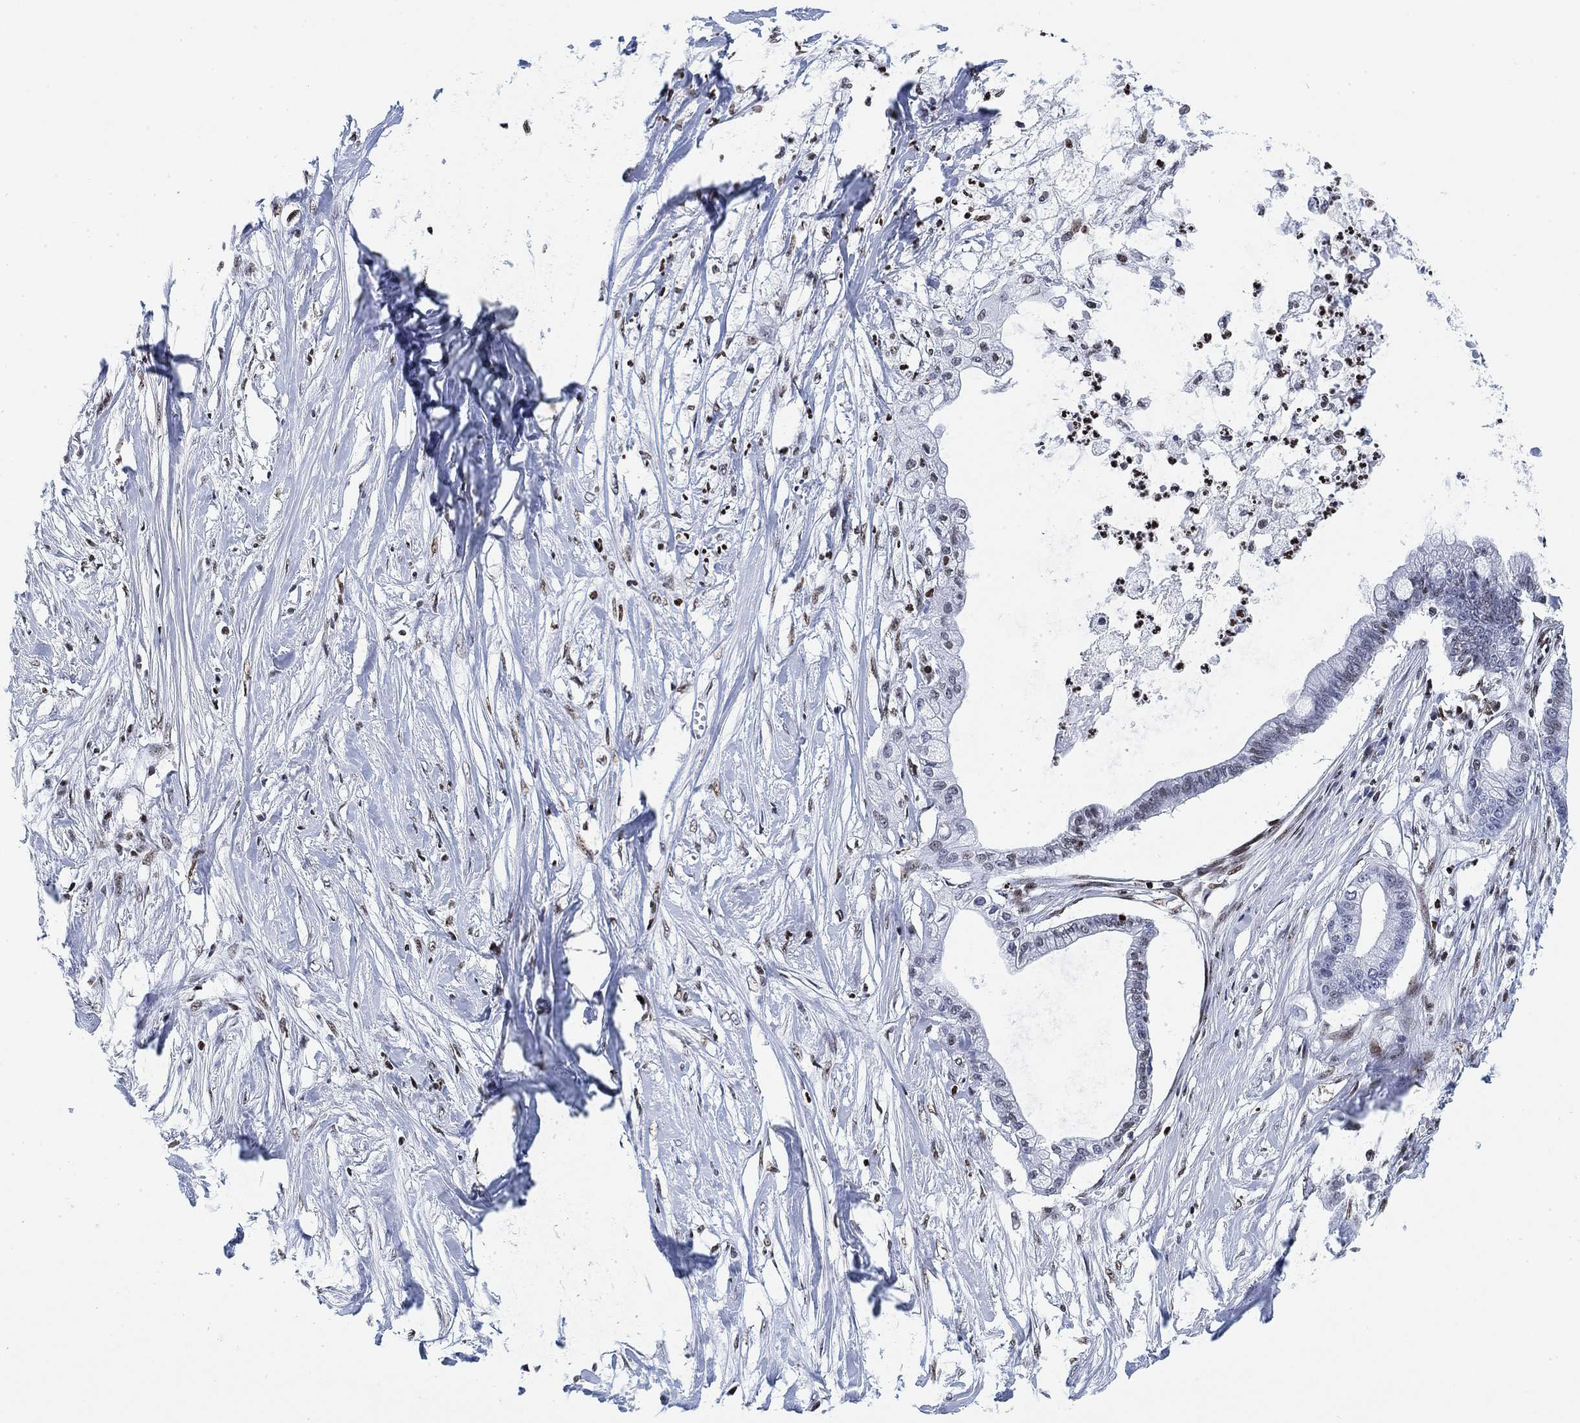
{"staining": {"intensity": "negative", "quantity": "none", "location": "none"}, "tissue": "pancreatic cancer", "cell_type": "Tumor cells", "image_type": "cancer", "snomed": [{"axis": "morphology", "description": "Normal tissue, NOS"}, {"axis": "morphology", "description": "Adenocarcinoma, NOS"}, {"axis": "topography", "description": "Pancreas"}], "caption": "An image of human pancreatic adenocarcinoma is negative for staining in tumor cells.", "gene": "H1-10", "patient": {"sex": "female", "age": 58}}